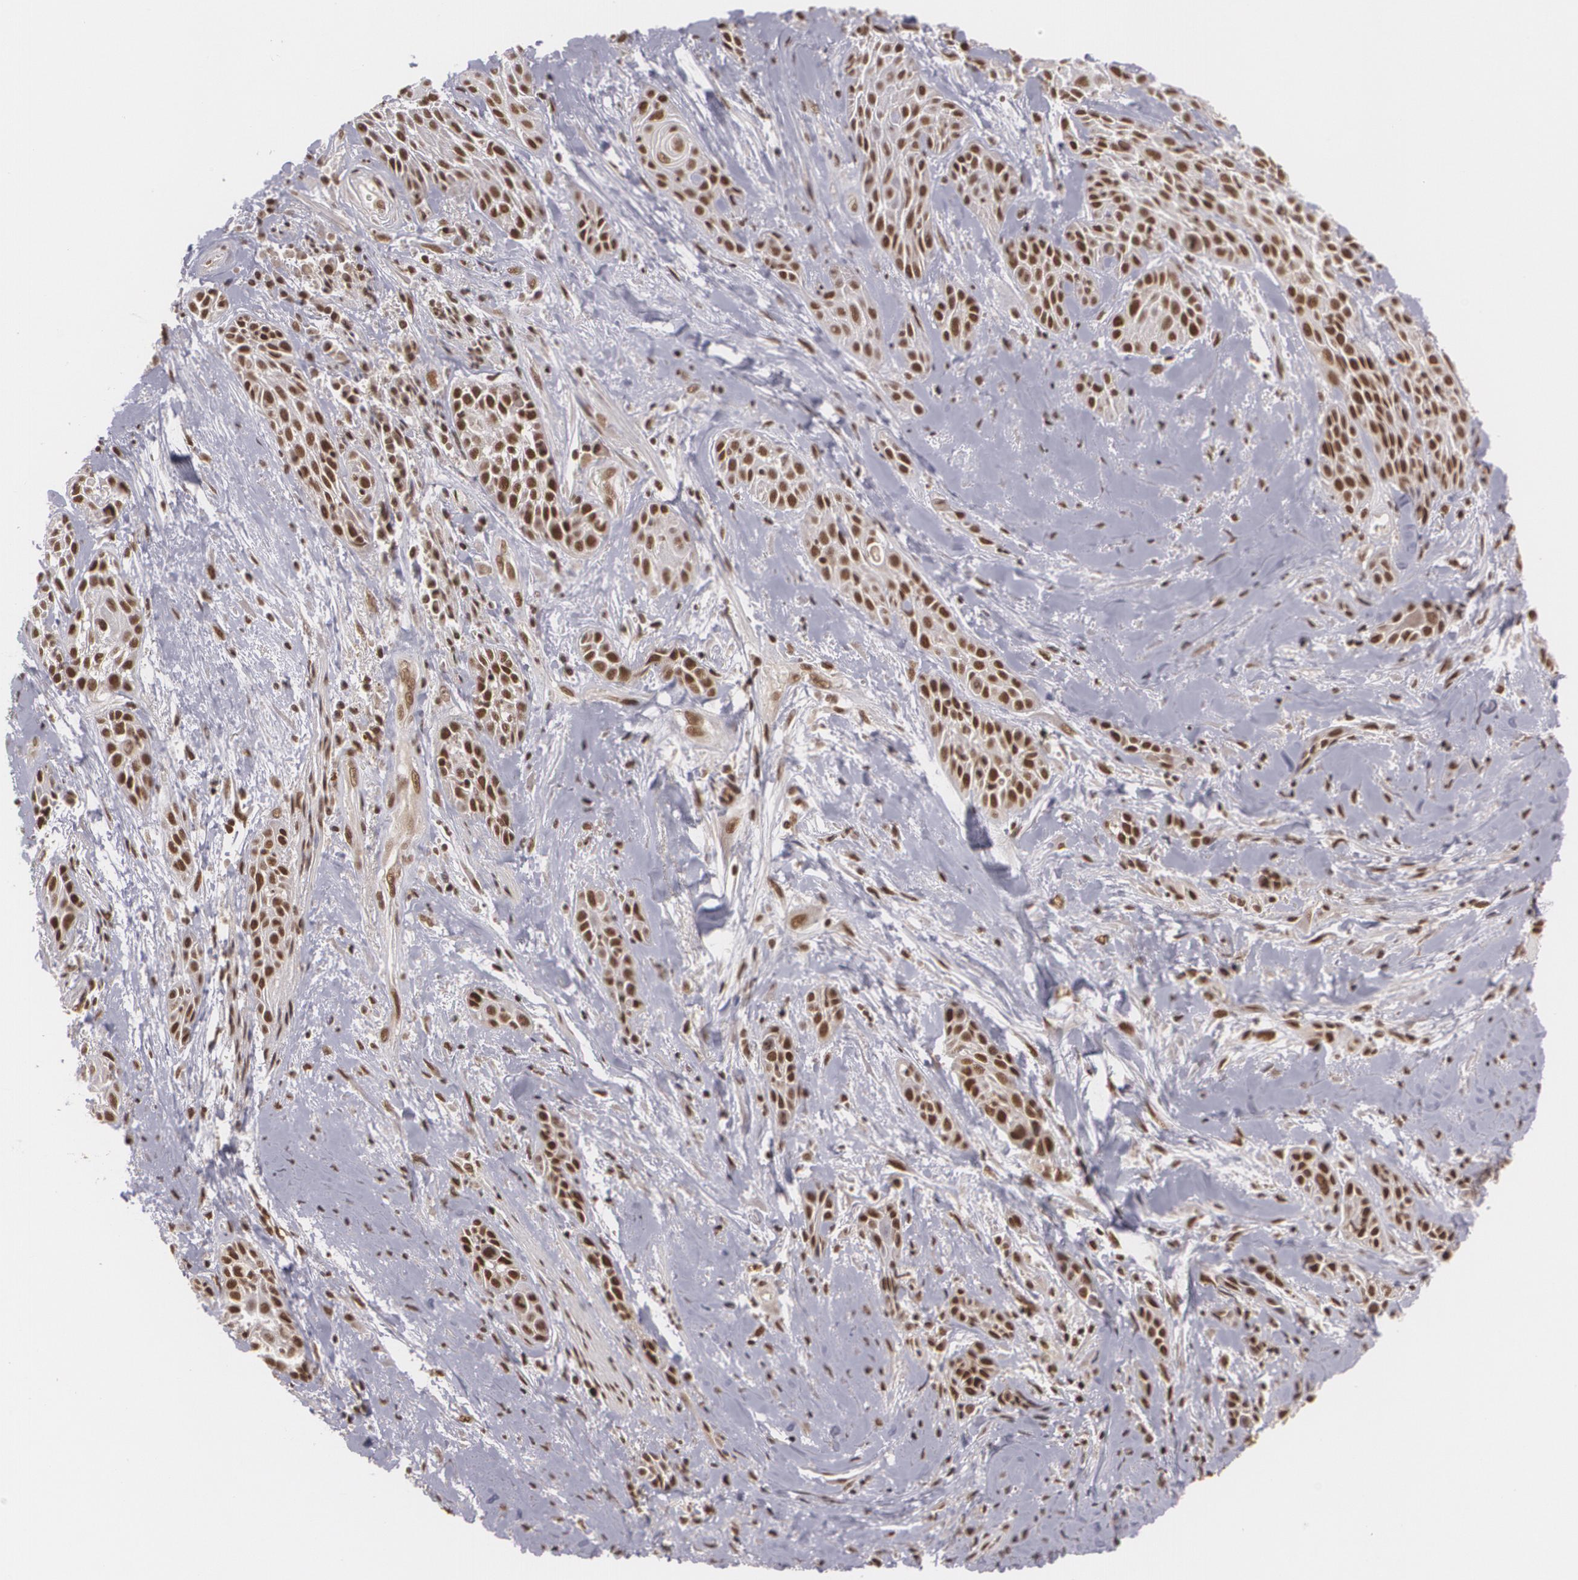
{"staining": {"intensity": "strong", "quantity": ">75%", "location": "nuclear"}, "tissue": "skin cancer", "cell_type": "Tumor cells", "image_type": "cancer", "snomed": [{"axis": "morphology", "description": "Squamous cell carcinoma, NOS"}, {"axis": "topography", "description": "Skin"}, {"axis": "topography", "description": "Anal"}], "caption": "Strong nuclear expression for a protein is appreciated in about >75% of tumor cells of skin squamous cell carcinoma using immunohistochemistry.", "gene": "RXRB", "patient": {"sex": "male", "age": 64}}